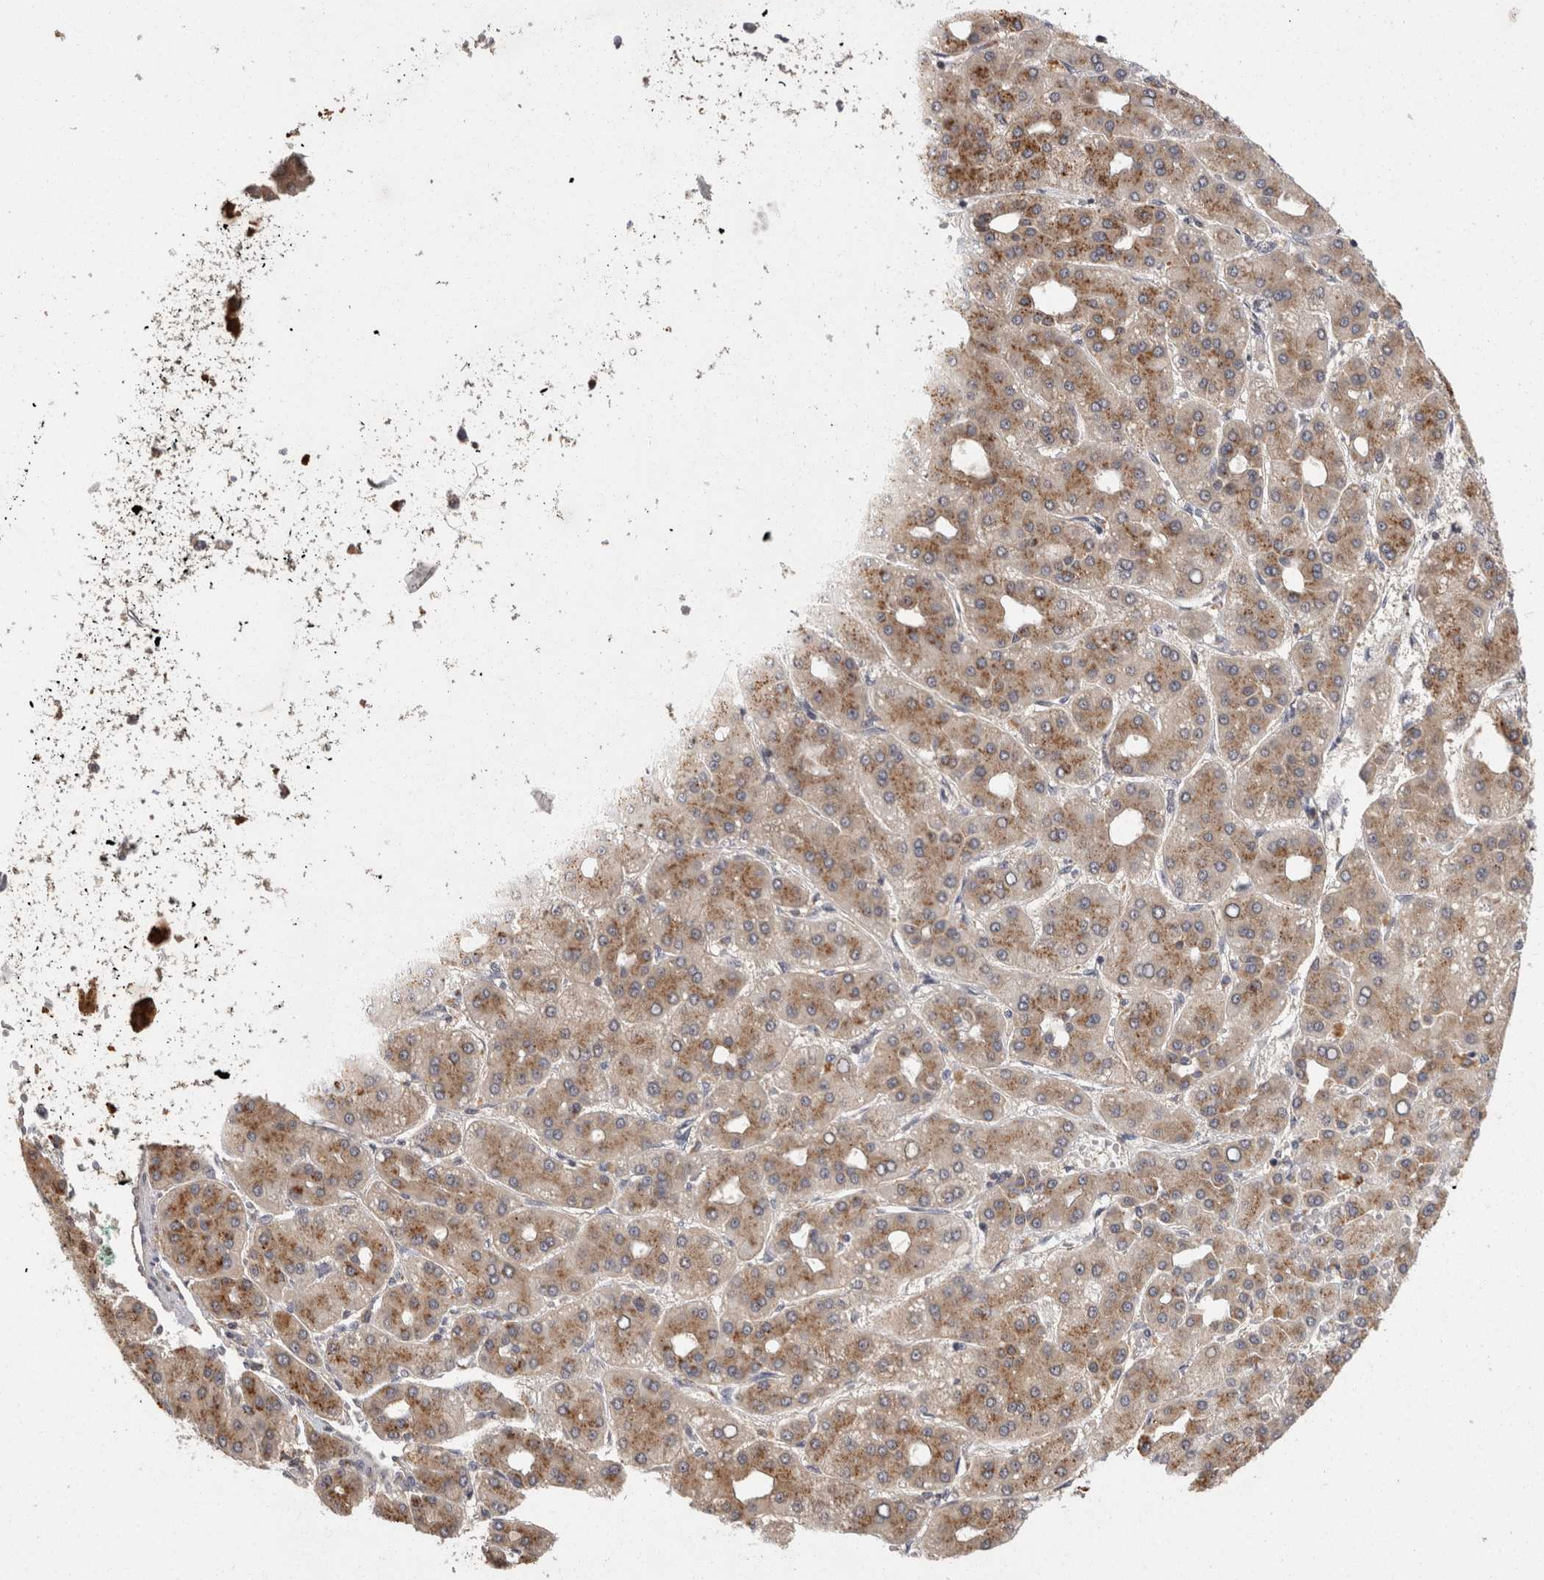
{"staining": {"intensity": "moderate", "quantity": ">75%", "location": "cytoplasmic/membranous"}, "tissue": "liver cancer", "cell_type": "Tumor cells", "image_type": "cancer", "snomed": [{"axis": "morphology", "description": "Carcinoma, Hepatocellular, NOS"}, {"axis": "topography", "description": "Liver"}], "caption": "Brown immunohistochemical staining in liver cancer (hepatocellular carcinoma) demonstrates moderate cytoplasmic/membranous positivity in about >75% of tumor cells.", "gene": "ACAT2", "patient": {"sex": "male", "age": 65}}